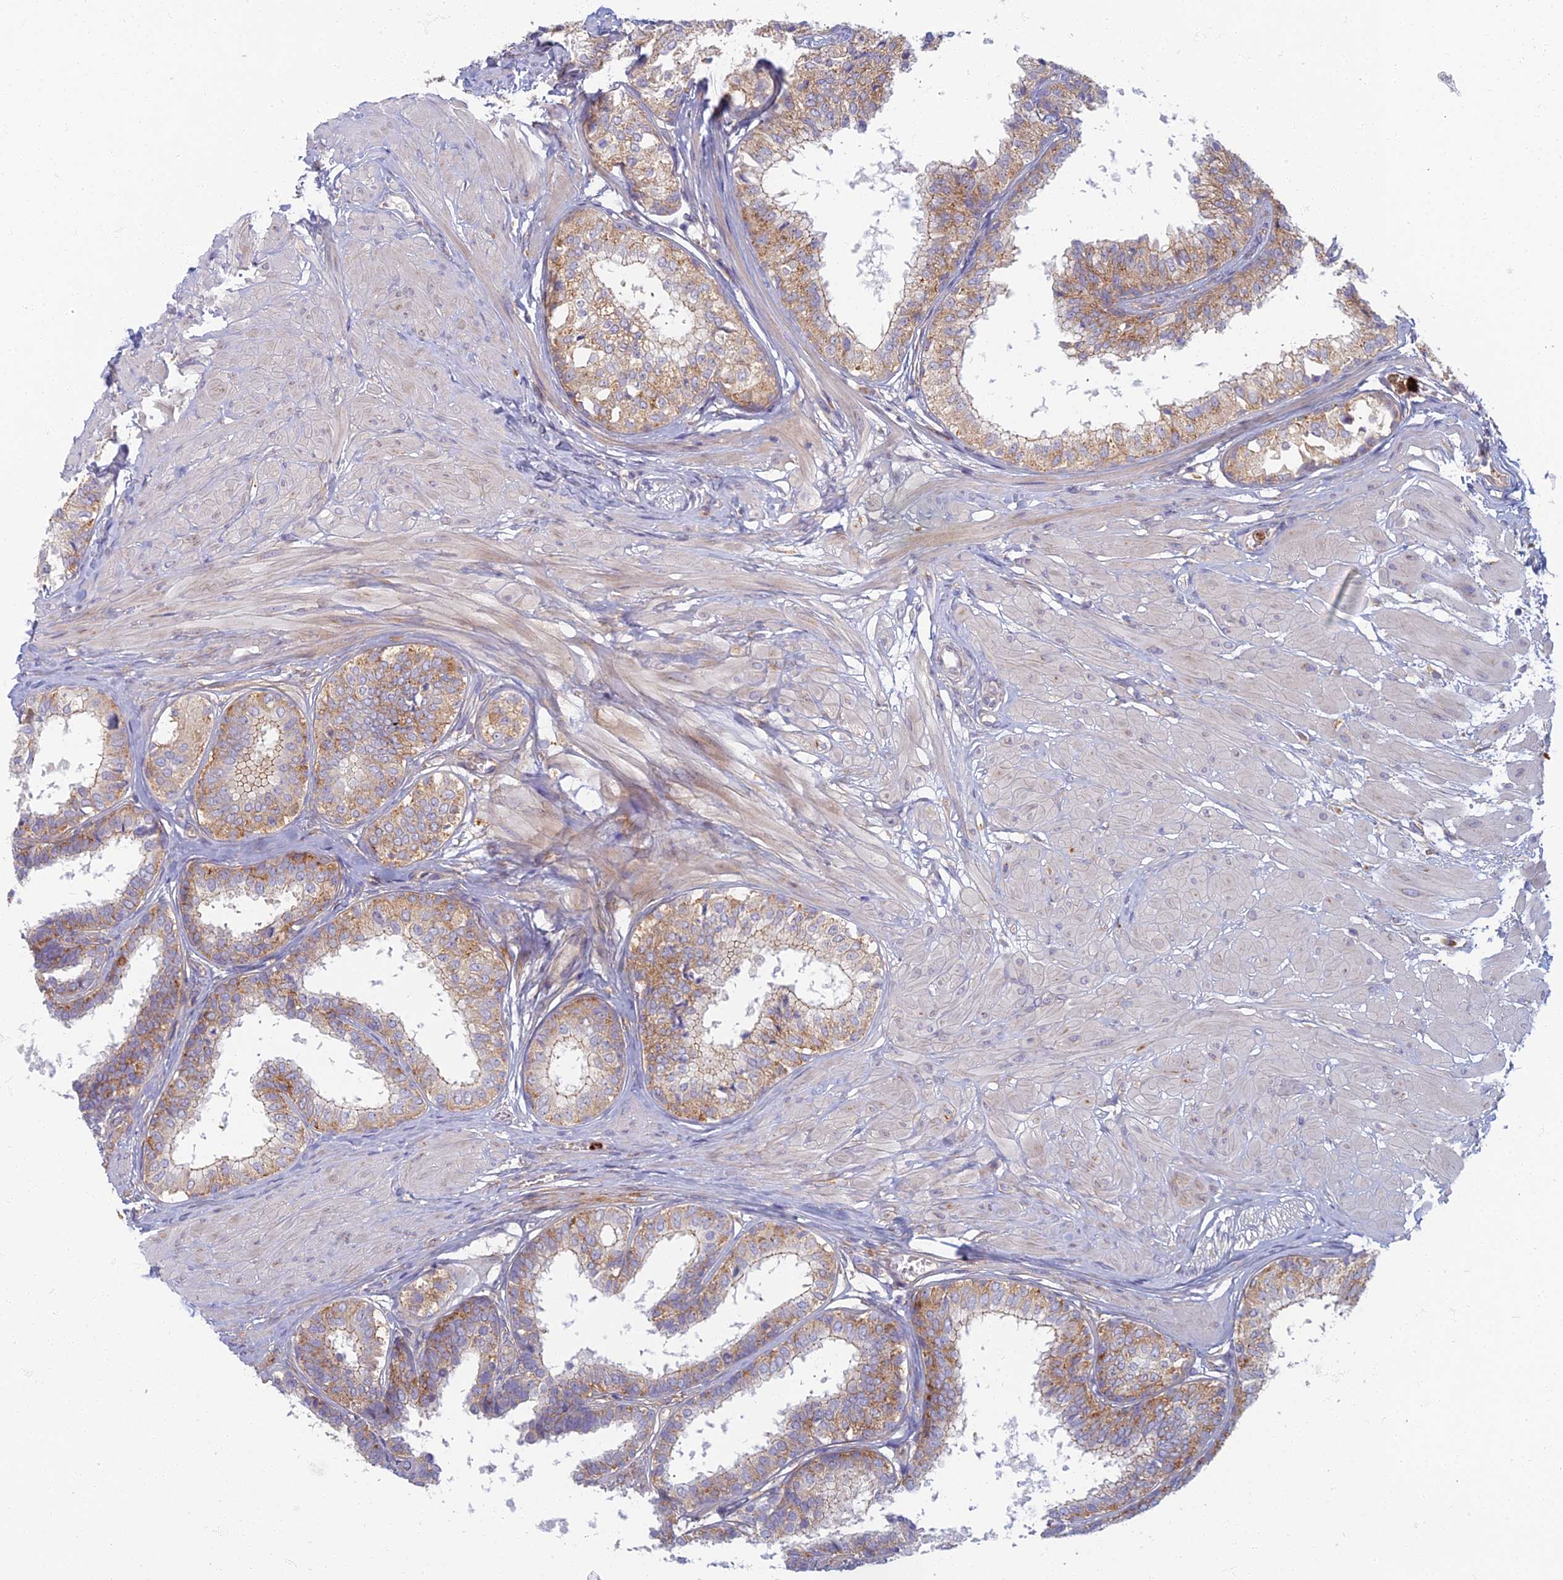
{"staining": {"intensity": "moderate", "quantity": "25%-75%", "location": "cytoplasmic/membranous"}, "tissue": "prostate", "cell_type": "Glandular cells", "image_type": "normal", "snomed": [{"axis": "morphology", "description": "Normal tissue, NOS"}, {"axis": "topography", "description": "Prostate"}], "caption": "Immunohistochemical staining of benign prostate reveals medium levels of moderate cytoplasmic/membranous positivity in approximately 25%-75% of glandular cells.", "gene": "PROX2", "patient": {"sex": "male", "age": 48}}